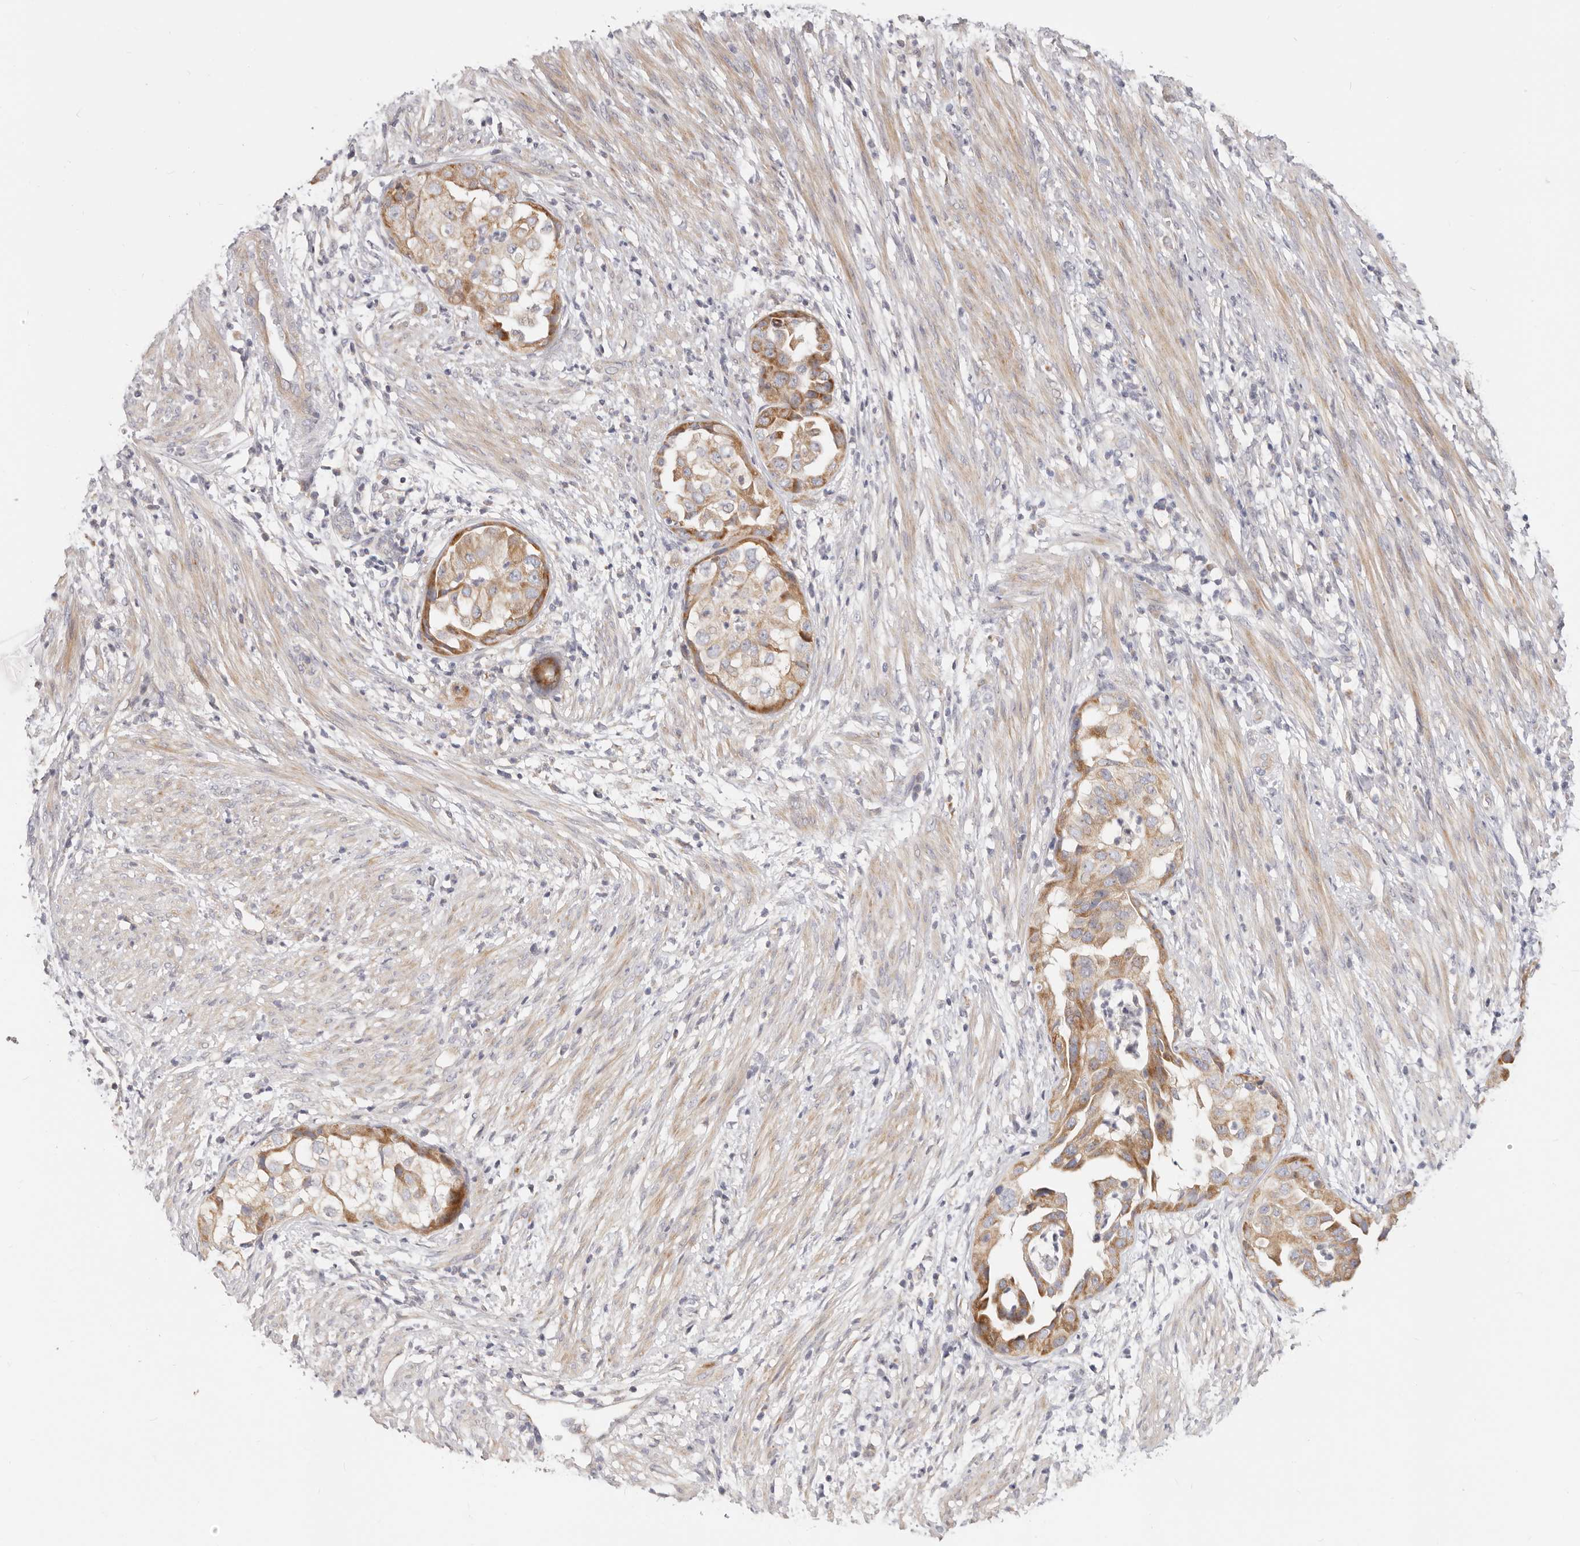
{"staining": {"intensity": "moderate", "quantity": ">75%", "location": "cytoplasmic/membranous"}, "tissue": "endometrial cancer", "cell_type": "Tumor cells", "image_type": "cancer", "snomed": [{"axis": "morphology", "description": "Adenocarcinoma, NOS"}, {"axis": "topography", "description": "Endometrium"}], "caption": "High-magnification brightfield microscopy of endometrial cancer (adenocarcinoma) stained with DAB (3,3'-diaminobenzidine) (brown) and counterstained with hematoxylin (blue). tumor cells exhibit moderate cytoplasmic/membranous positivity is identified in about>75% of cells. The staining was performed using DAB (3,3'-diaminobenzidine), with brown indicating positive protein expression. Nuclei are stained blue with hematoxylin.", "gene": "TFB2M", "patient": {"sex": "female", "age": 85}}